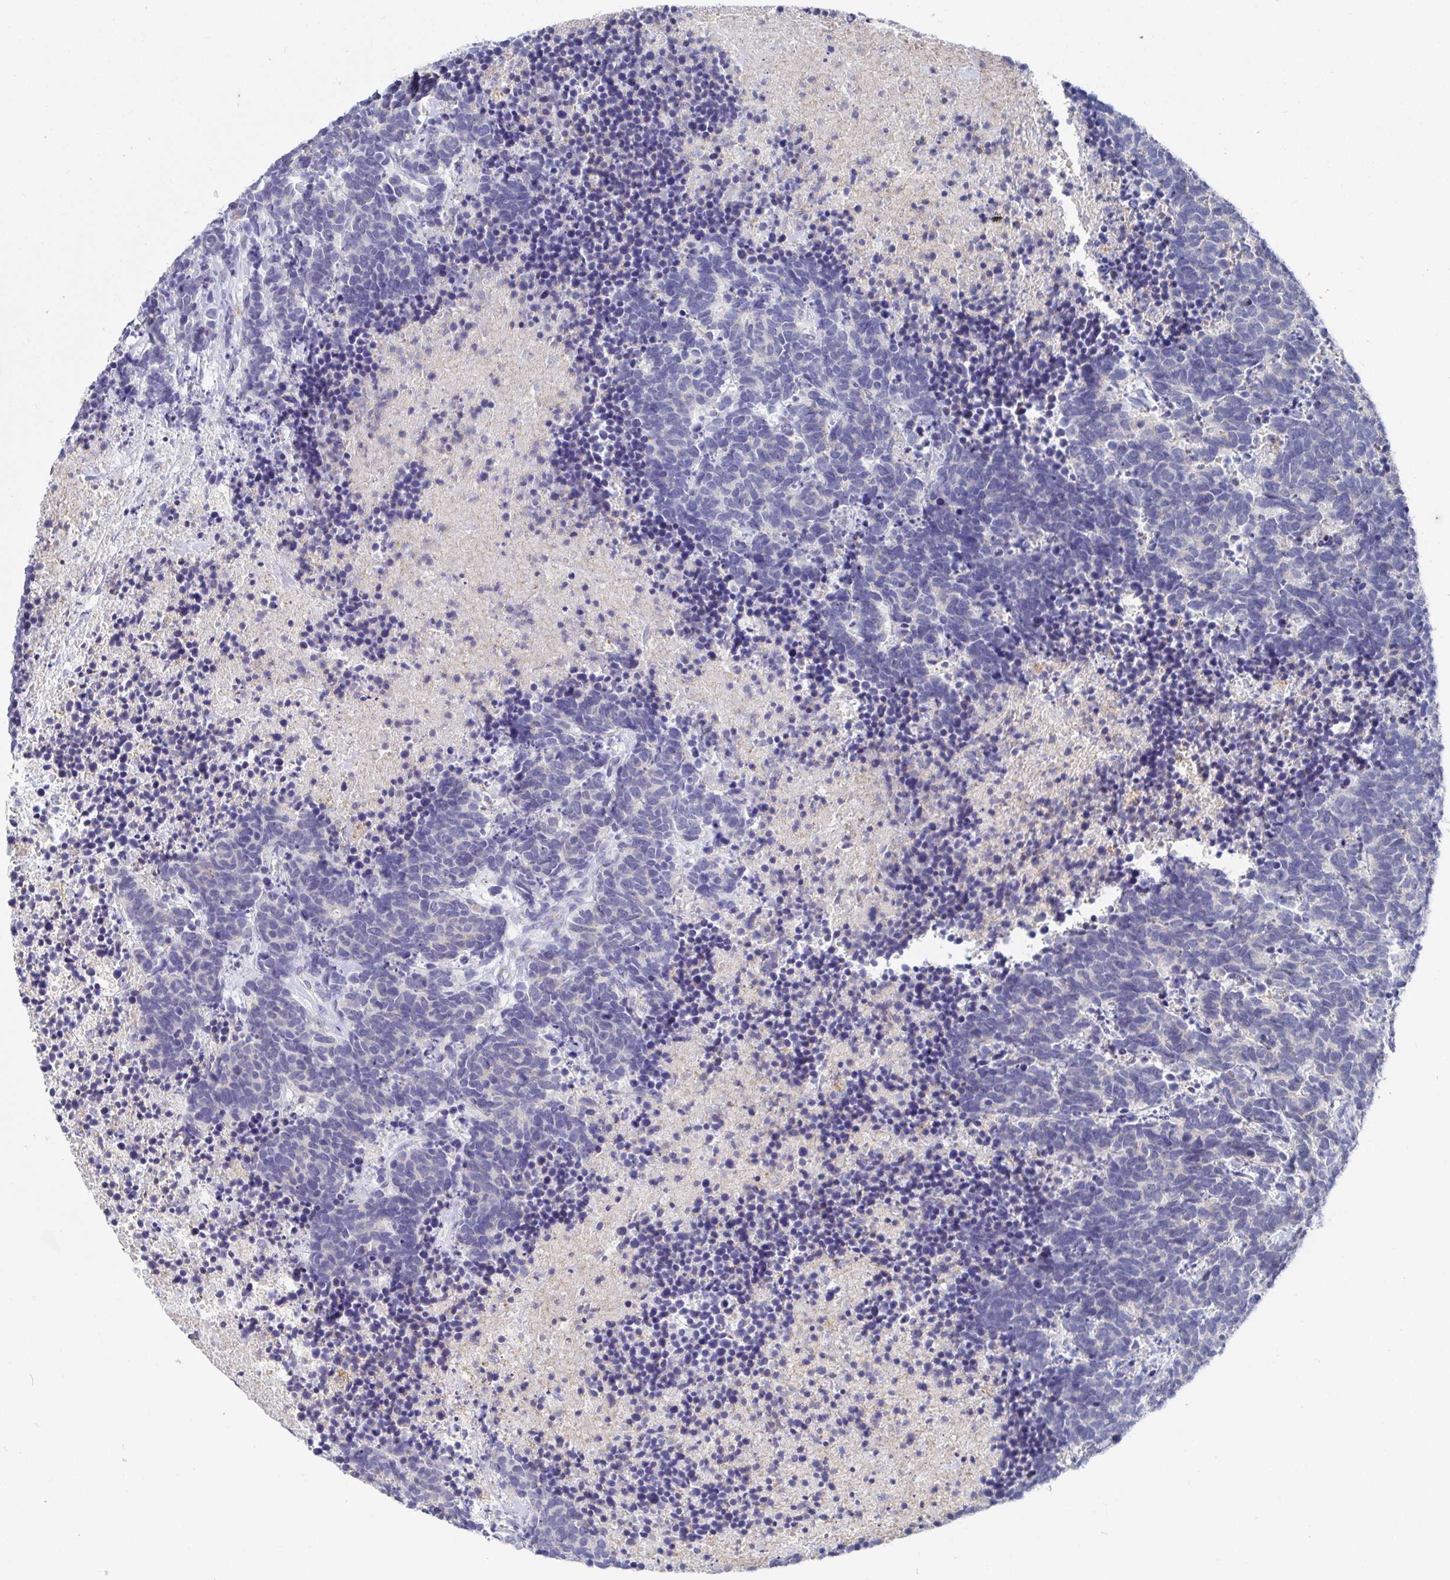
{"staining": {"intensity": "negative", "quantity": "none", "location": "none"}, "tissue": "carcinoid", "cell_type": "Tumor cells", "image_type": "cancer", "snomed": [{"axis": "morphology", "description": "Carcinoma, NOS"}, {"axis": "morphology", "description": "Carcinoid, malignant, NOS"}, {"axis": "topography", "description": "Prostate"}], "caption": "A high-resolution histopathology image shows immunohistochemistry staining of malignant carcinoid, which displays no significant expression in tumor cells. (DAB (3,3'-diaminobenzidine) immunohistochemistry (IHC), high magnification).", "gene": "TAS2R39", "patient": {"sex": "male", "age": 57}}